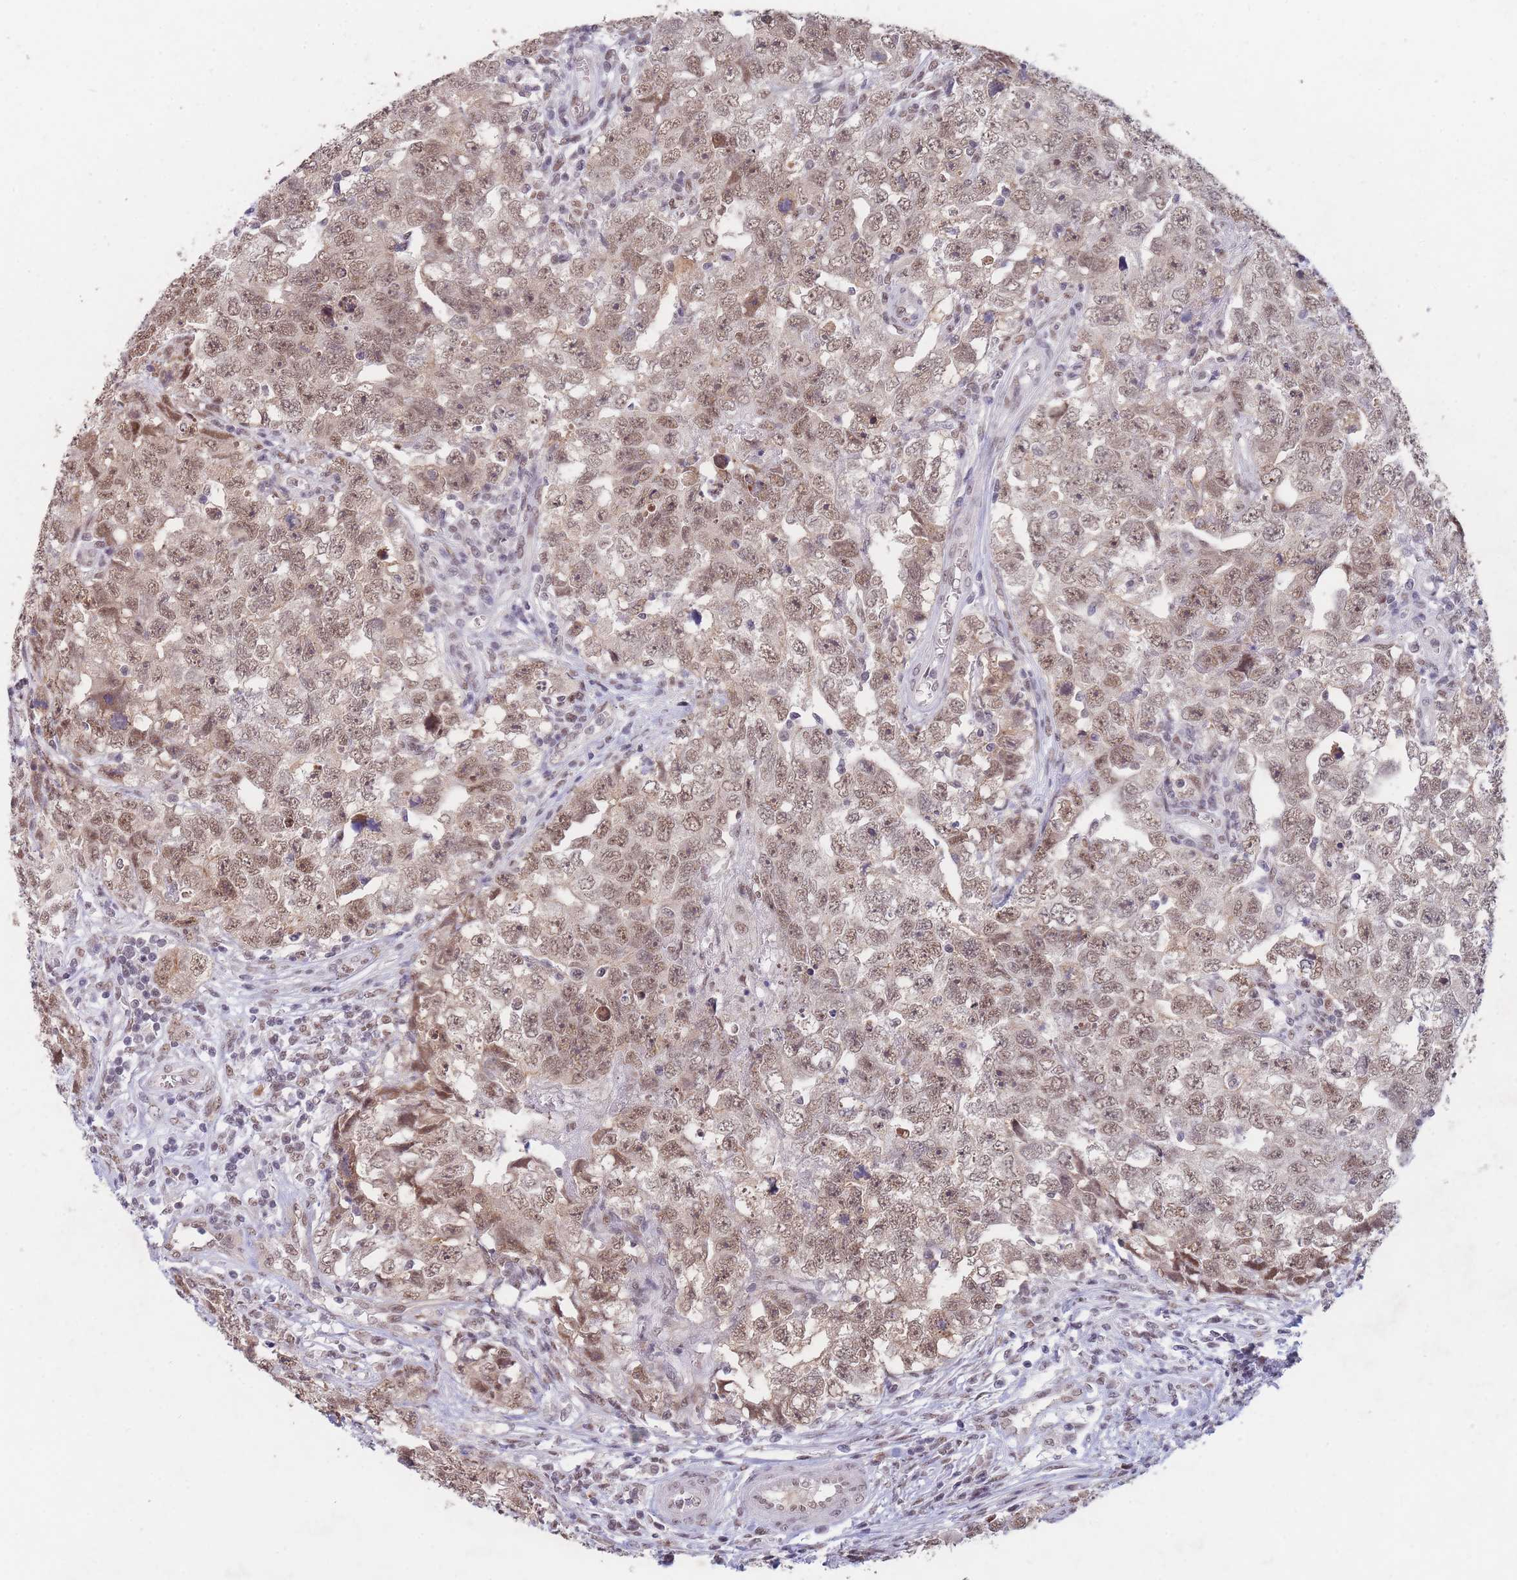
{"staining": {"intensity": "moderate", "quantity": ">75%", "location": "nuclear"}, "tissue": "testis cancer", "cell_type": "Tumor cells", "image_type": "cancer", "snomed": [{"axis": "morphology", "description": "Carcinoma, Embryonal, NOS"}, {"axis": "topography", "description": "Testis"}], "caption": "Human embryonal carcinoma (testis) stained with a brown dye reveals moderate nuclear positive staining in about >75% of tumor cells.", "gene": "SNRPA1", "patient": {"sex": "male", "age": 22}}